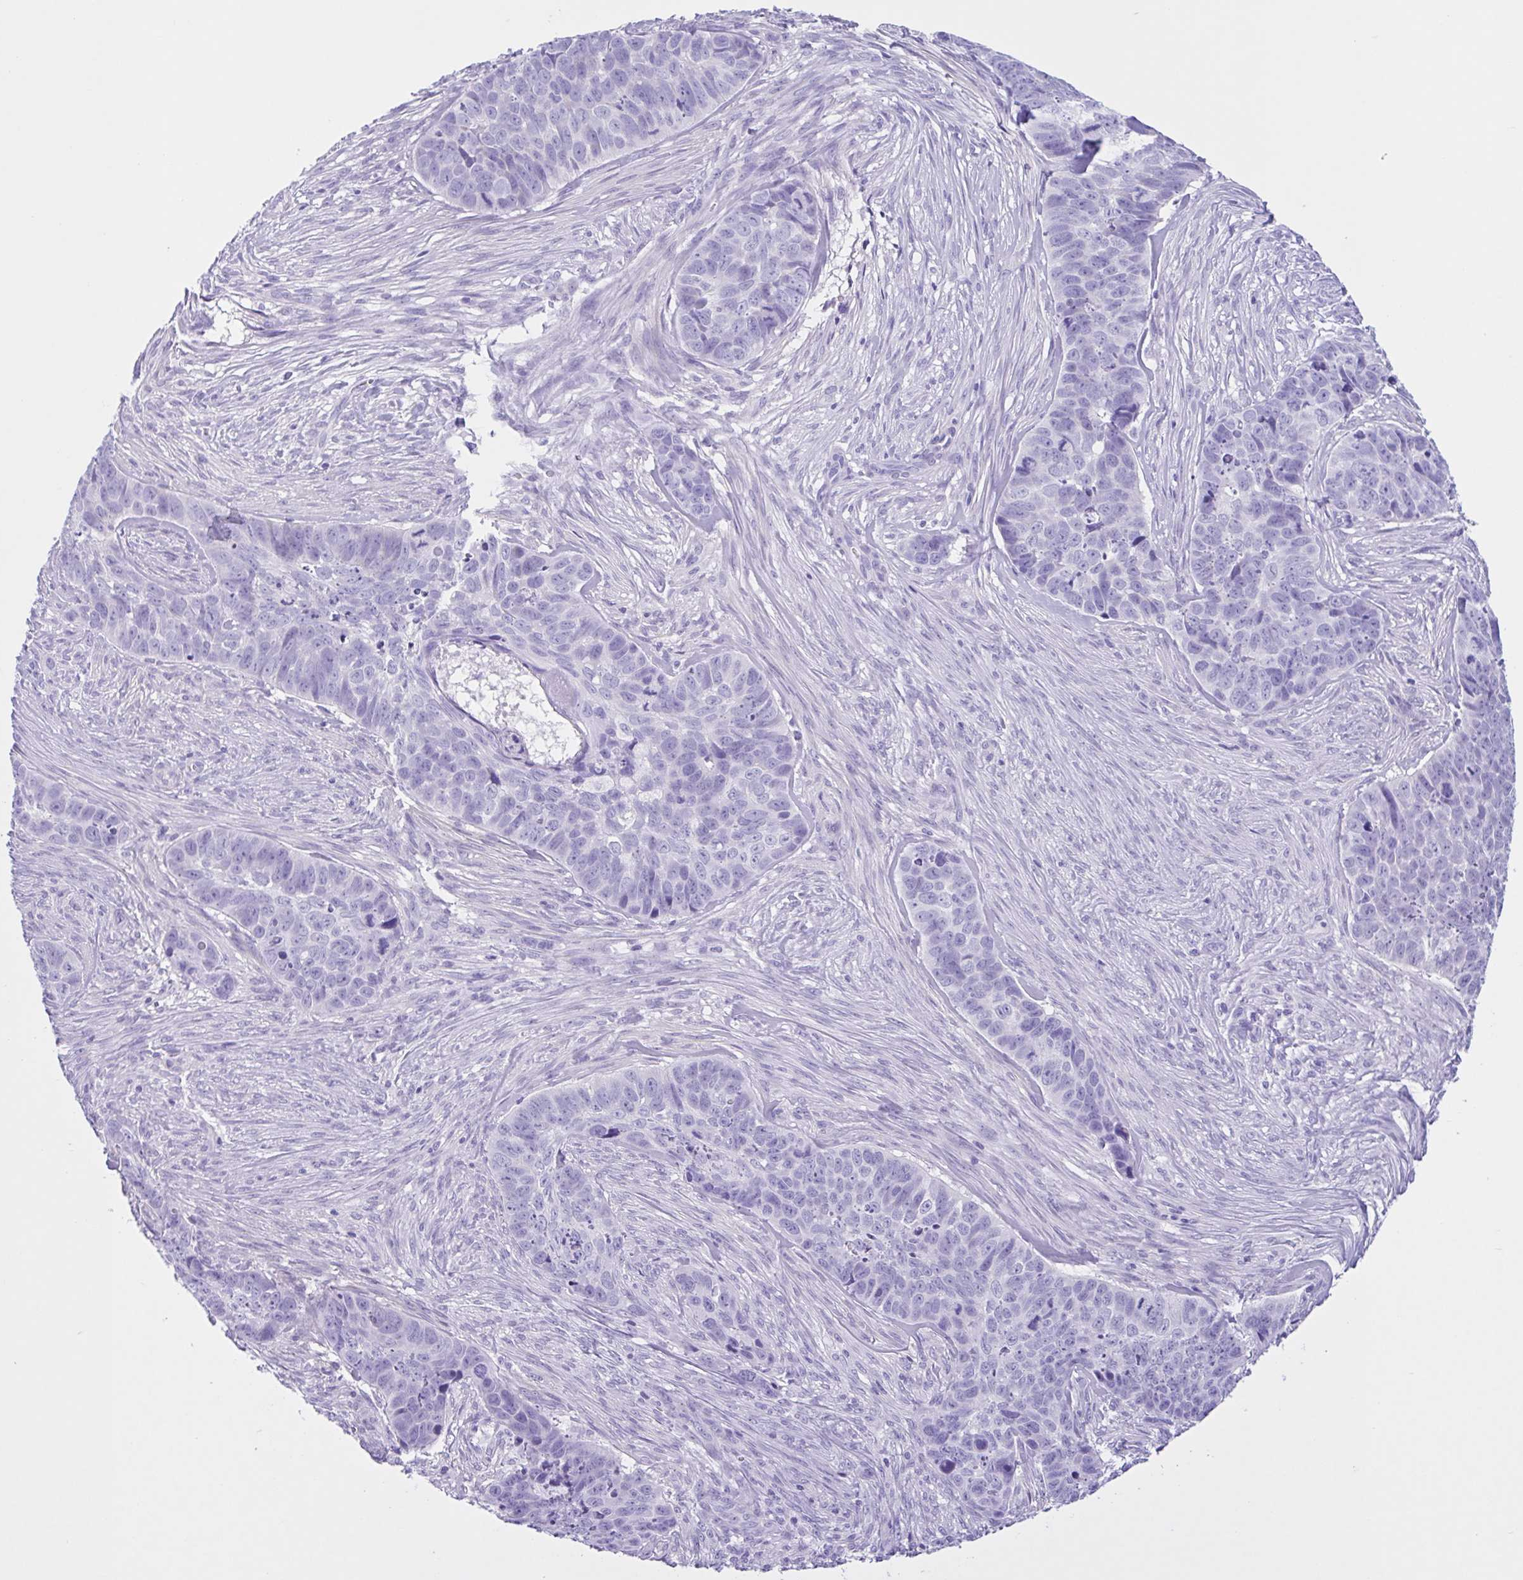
{"staining": {"intensity": "negative", "quantity": "none", "location": "none"}, "tissue": "skin cancer", "cell_type": "Tumor cells", "image_type": "cancer", "snomed": [{"axis": "morphology", "description": "Basal cell carcinoma"}, {"axis": "topography", "description": "Skin"}], "caption": "Basal cell carcinoma (skin) stained for a protein using immunohistochemistry (IHC) displays no staining tumor cells.", "gene": "IAPP", "patient": {"sex": "female", "age": 82}}